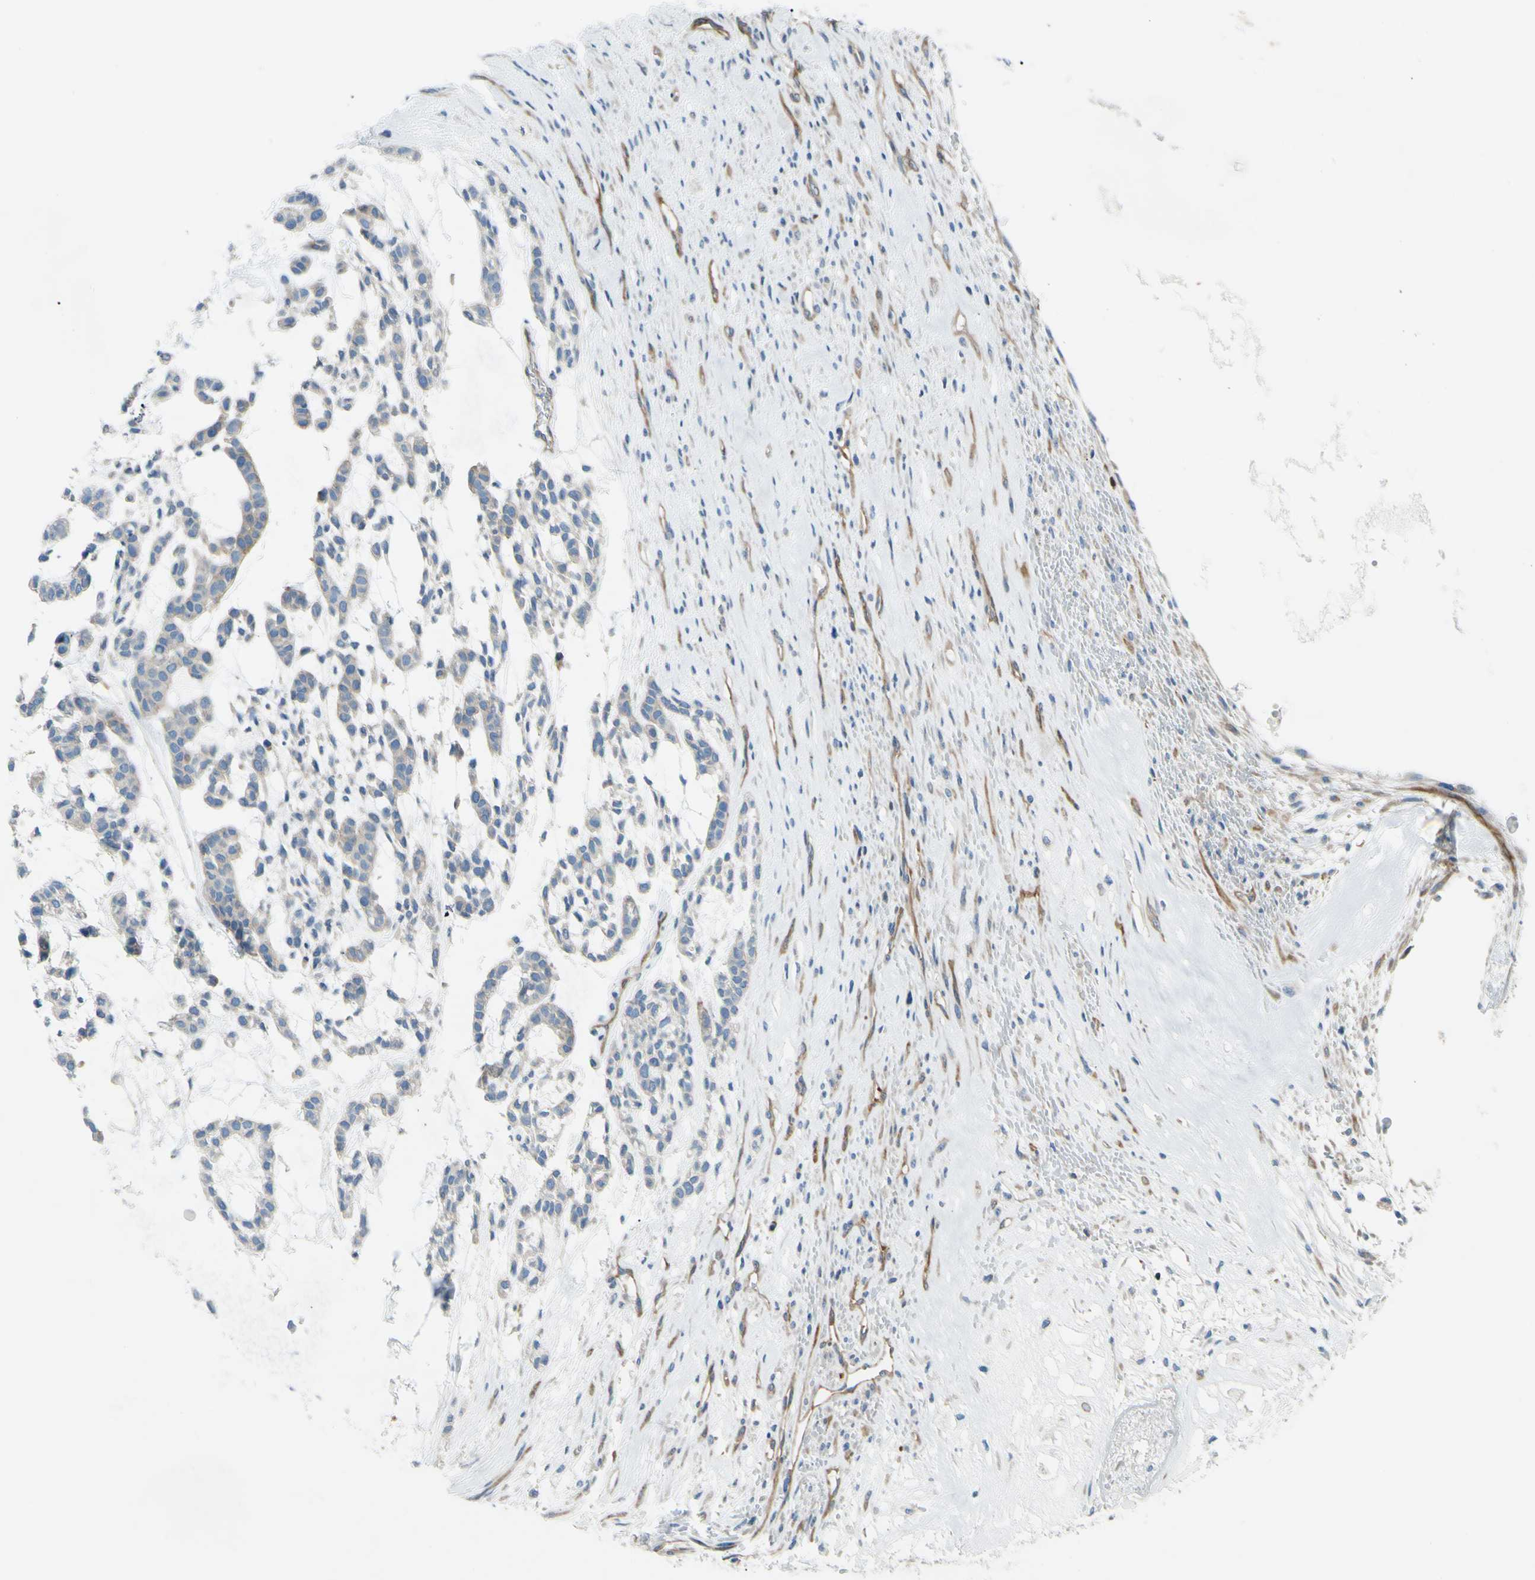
{"staining": {"intensity": "negative", "quantity": "none", "location": "none"}, "tissue": "head and neck cancer", "cell_type": "Tumor cells", "image_type": "cancer", "snomed": [{"axis": "morphology", "description": "Adenocarcinoma, NOS"}, {"axis": "morphology", "description": "Adenoma, NOS"}, {"axis": "topography", "description": "Head-Neck"}], "caption": "High magnification brightfield microscopy of head and neck cancer (adenocarcinoma) stained with DAB (brown) and counterstained with hematoxylin (blue): tumor cells show no significant expression. (DAB immunohistochemistry, high magnification).", "gene": "PAK2", "patient": {"sex": "female", "age": 55}}